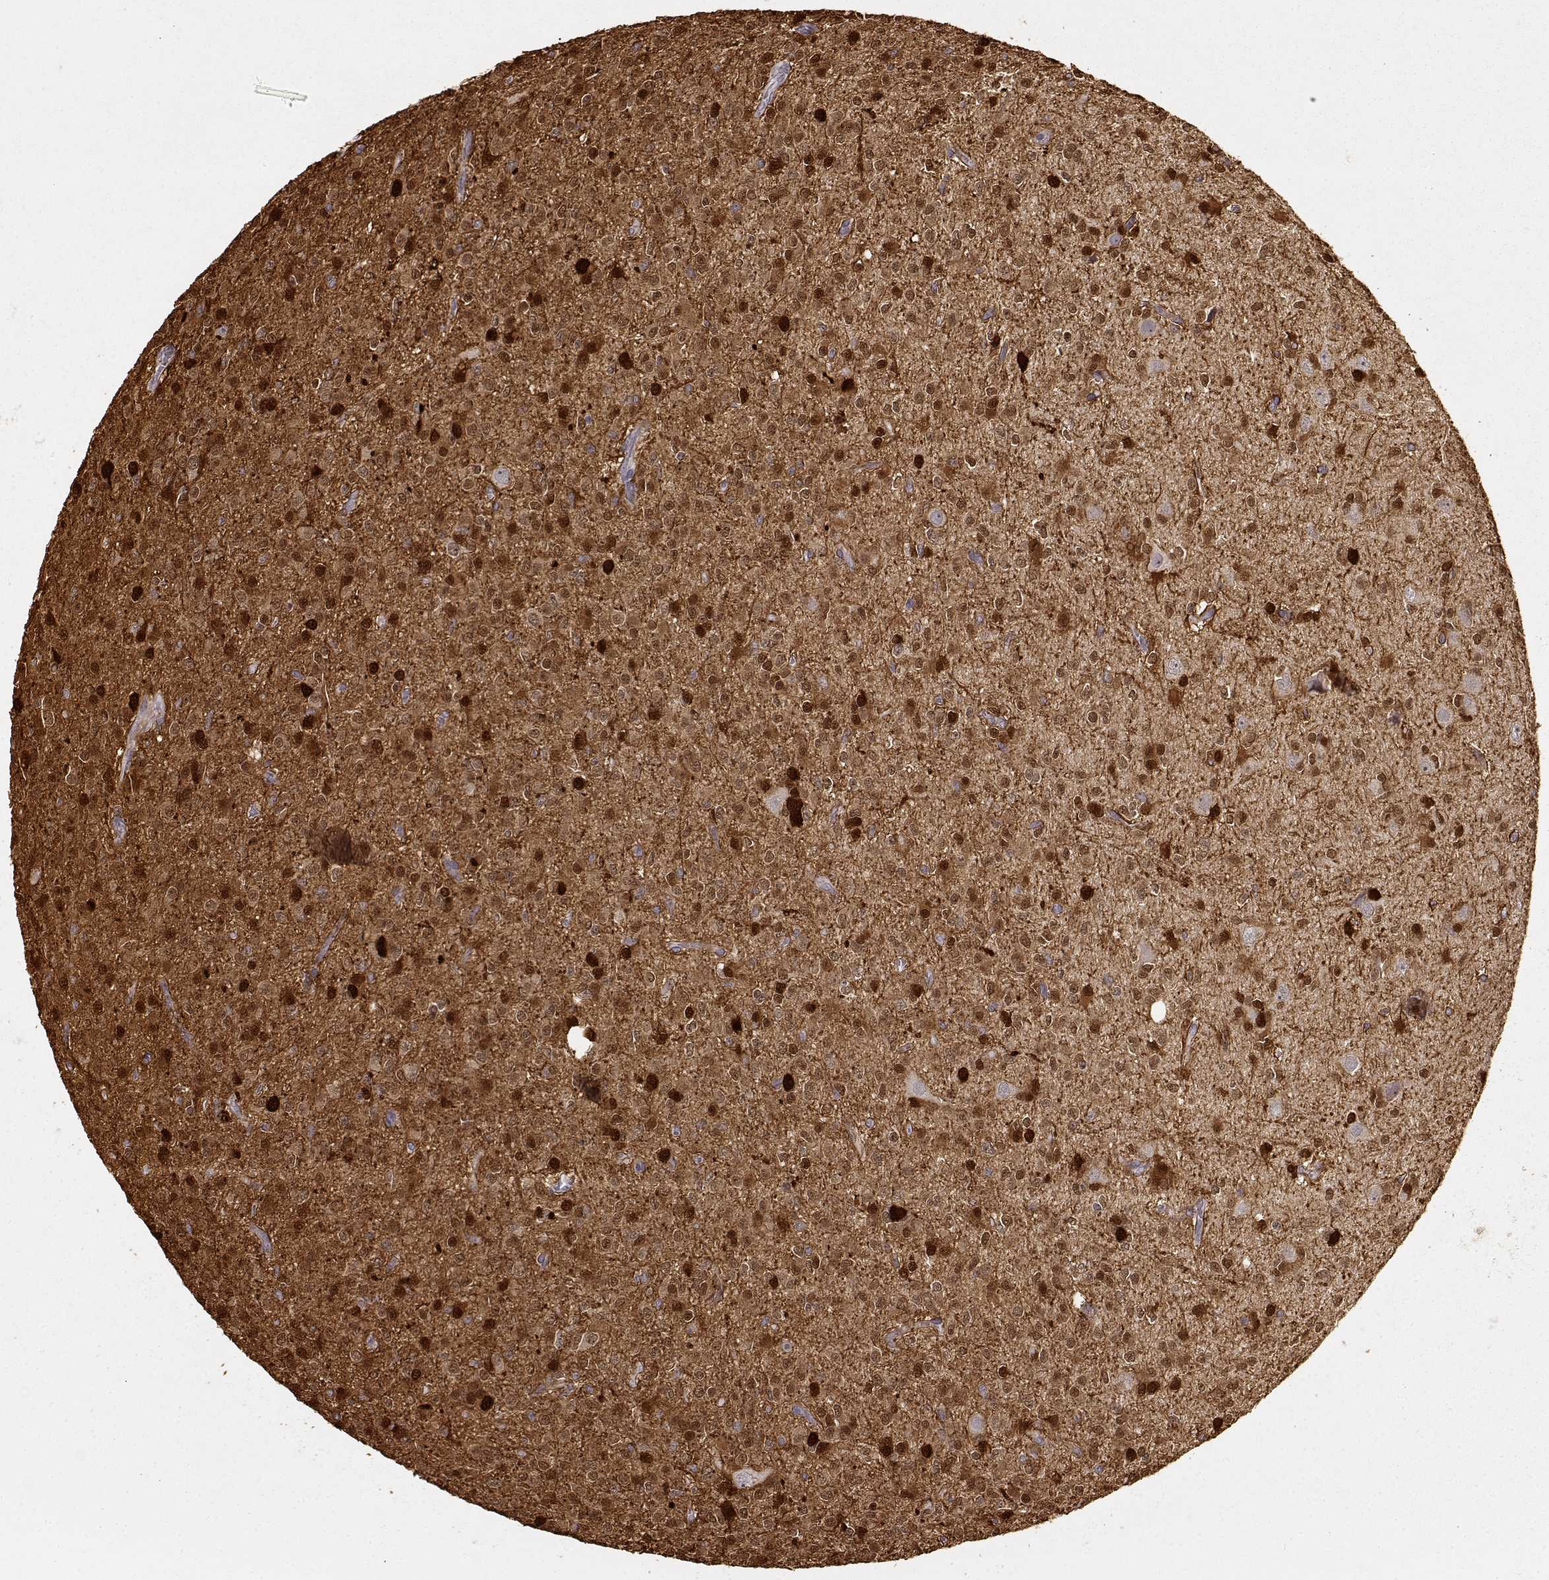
{"staining": {"intensity": "strong", "quantity": ">75%", "location": "cytoplasmic/membranous,nuclear"}, "tissue": "glioma", "cell_type": "Tumor cells", "image_type": "cancer", "snomed": [{"axis": "morphology", "description": "Glioma, malignant, Low grade"}, {"axis": "topography", "description": "Brain"}], "caption": "Tumor cells display high levels of strong cytoplasmic/membranous and nuclear positivity in approximately >75% of cells in human glioma. Ihc stains the protein of interest in brown and the nuclei are stained blue.", "gene": "S100B", "patient": {"sex": "male", "age": 27}}